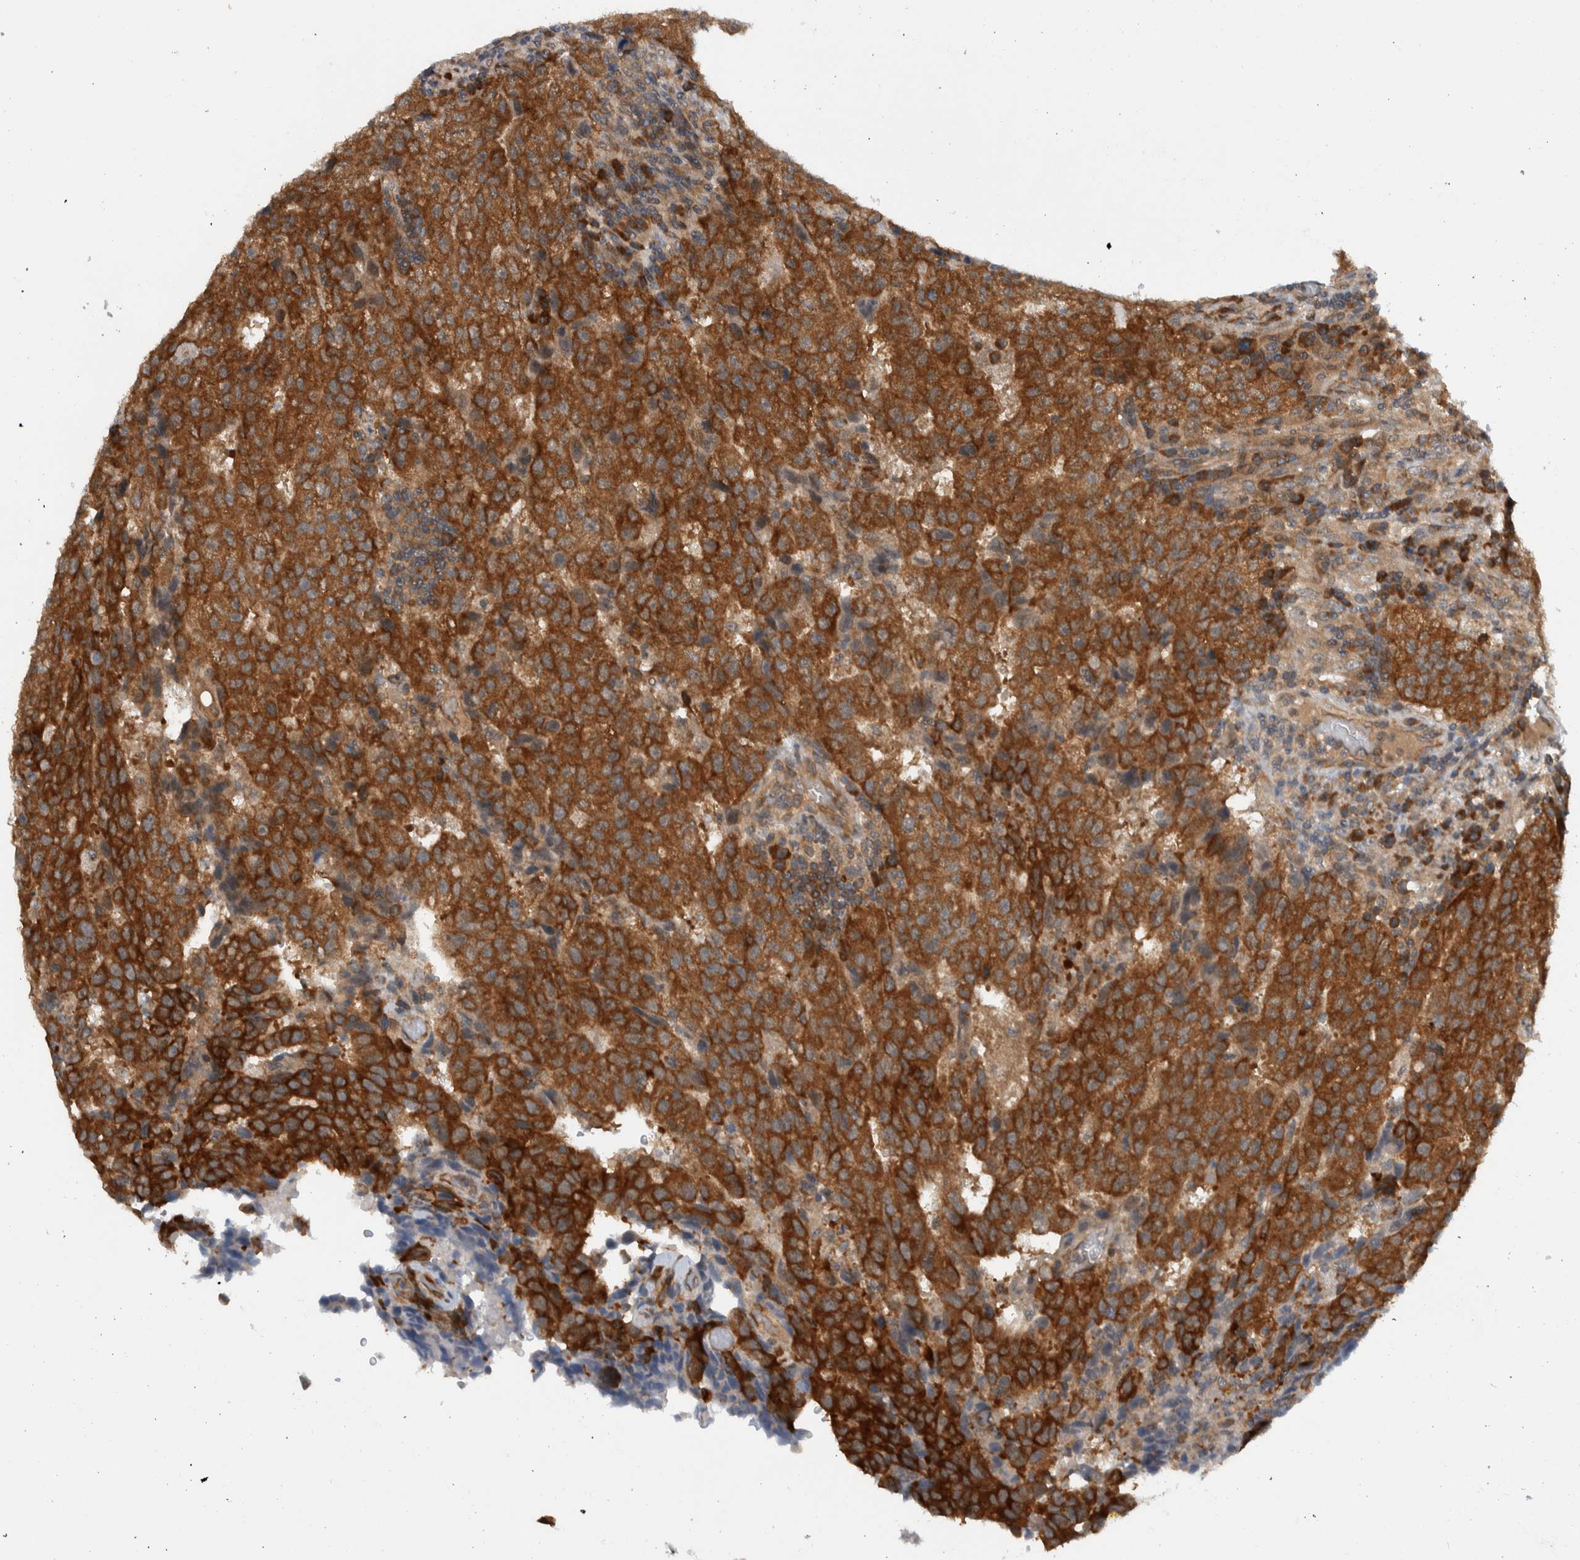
{"staining": {"intensity": "strong", "quantity": ">75%", "location": "cytoplasmic/membranous"}, "tissue": "testis cancer", "cell_type": "Tumor cells", "image_type": "cancer", "snomed": [{"axis": "morphology", "description": "Necrosis, NOS"}, {"axis": "morphology", "description": "Carcinoma, Embryonal, NOS"}, {"axis": "topography", "description": "Testis"}], "caption": "Protein staining demonstrates strong cytoplasmic/membranous staining in approximately >75% of tumor cells in testis cancer.", "gene": "CCDC43", "patient": {"sex": "male", "age": 19}}